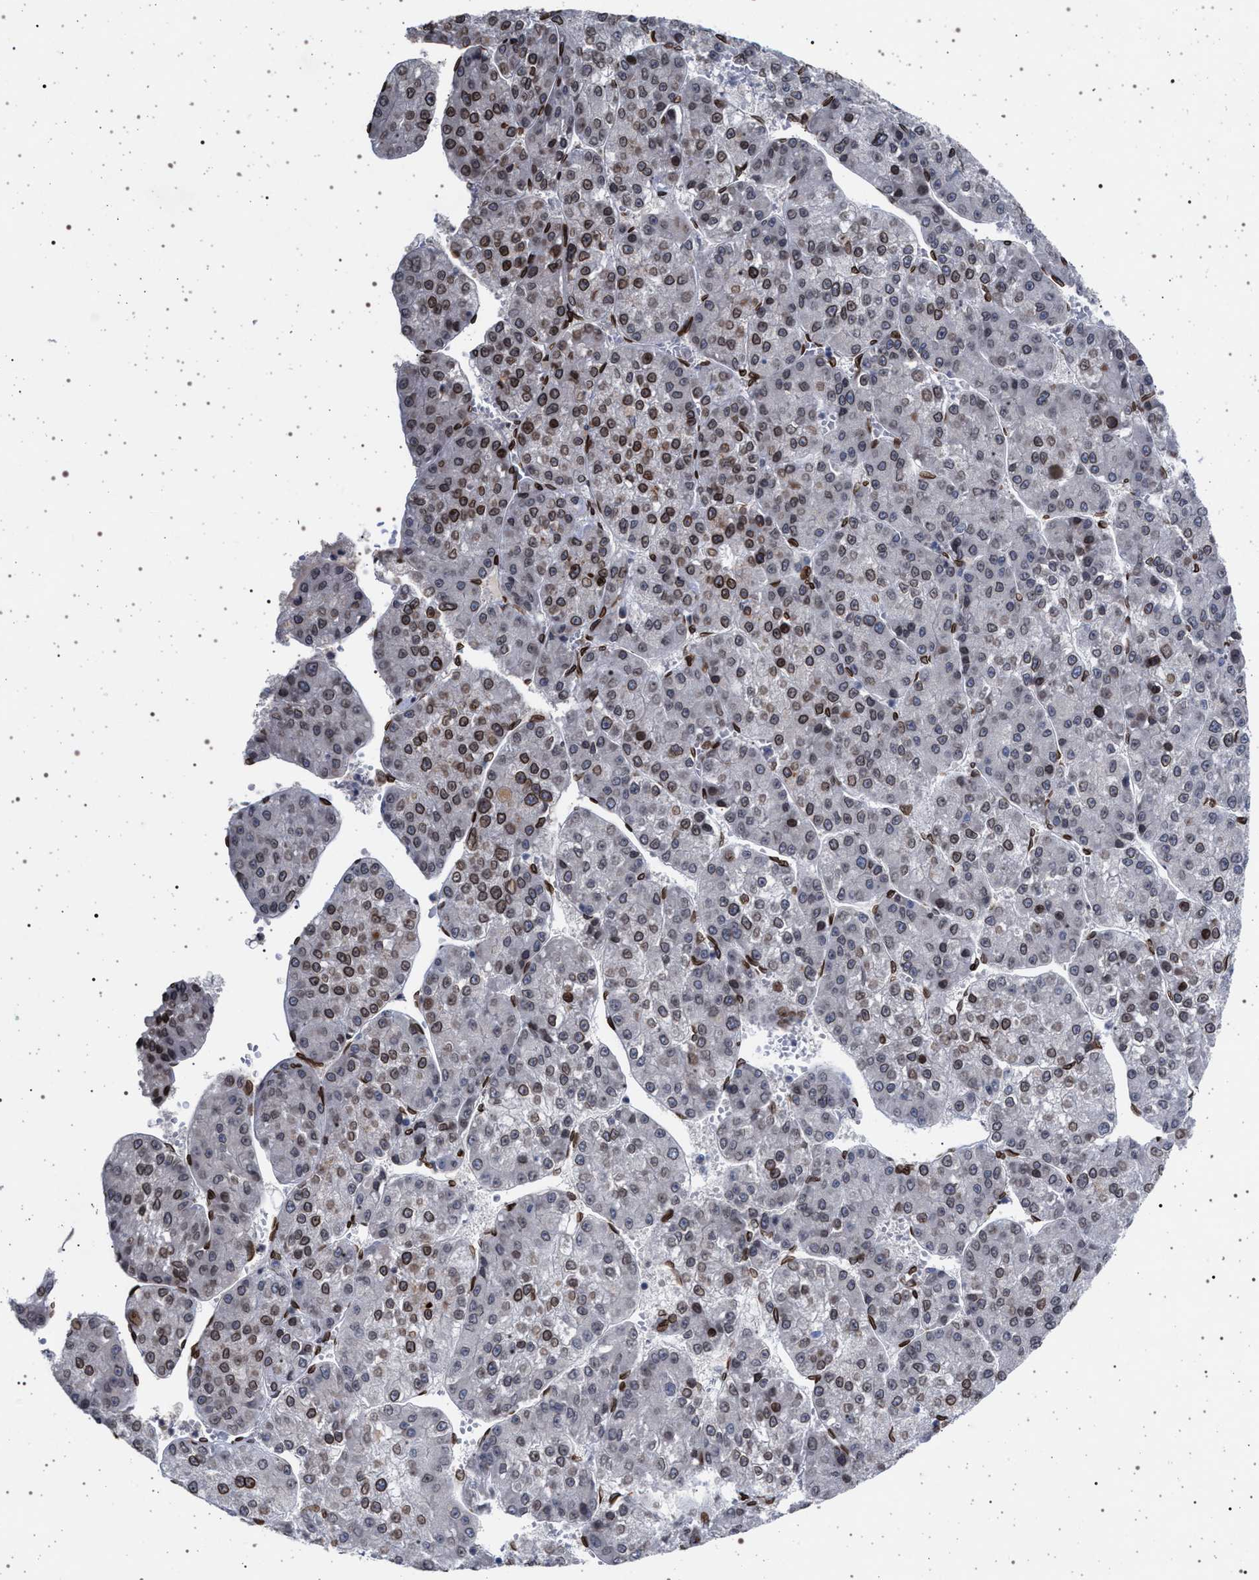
{"staining": {"intensity": "moderate", "quantity": "25%-75%", "location": "cytoplasmic/membranous,nuclear"}, "tissue": "liver cancer", "cell_type": "Tumor cells", "image_type": "cancer", "snomed": [{"axis": "morphology", "description": "Carcinoma, Hepatocellular, NOS"}, {"axis": "topography", "description": "Liver"}], "caption": "IHC of human liver cancer (hepatocellular carcinoma) displays medium levels of moderate cytoplasmic/membranous and nuclear positivity in approximately 25%-75% of tumor cells.", "gene": "ING2", "patient": {"sex": "female", "age": 73}}